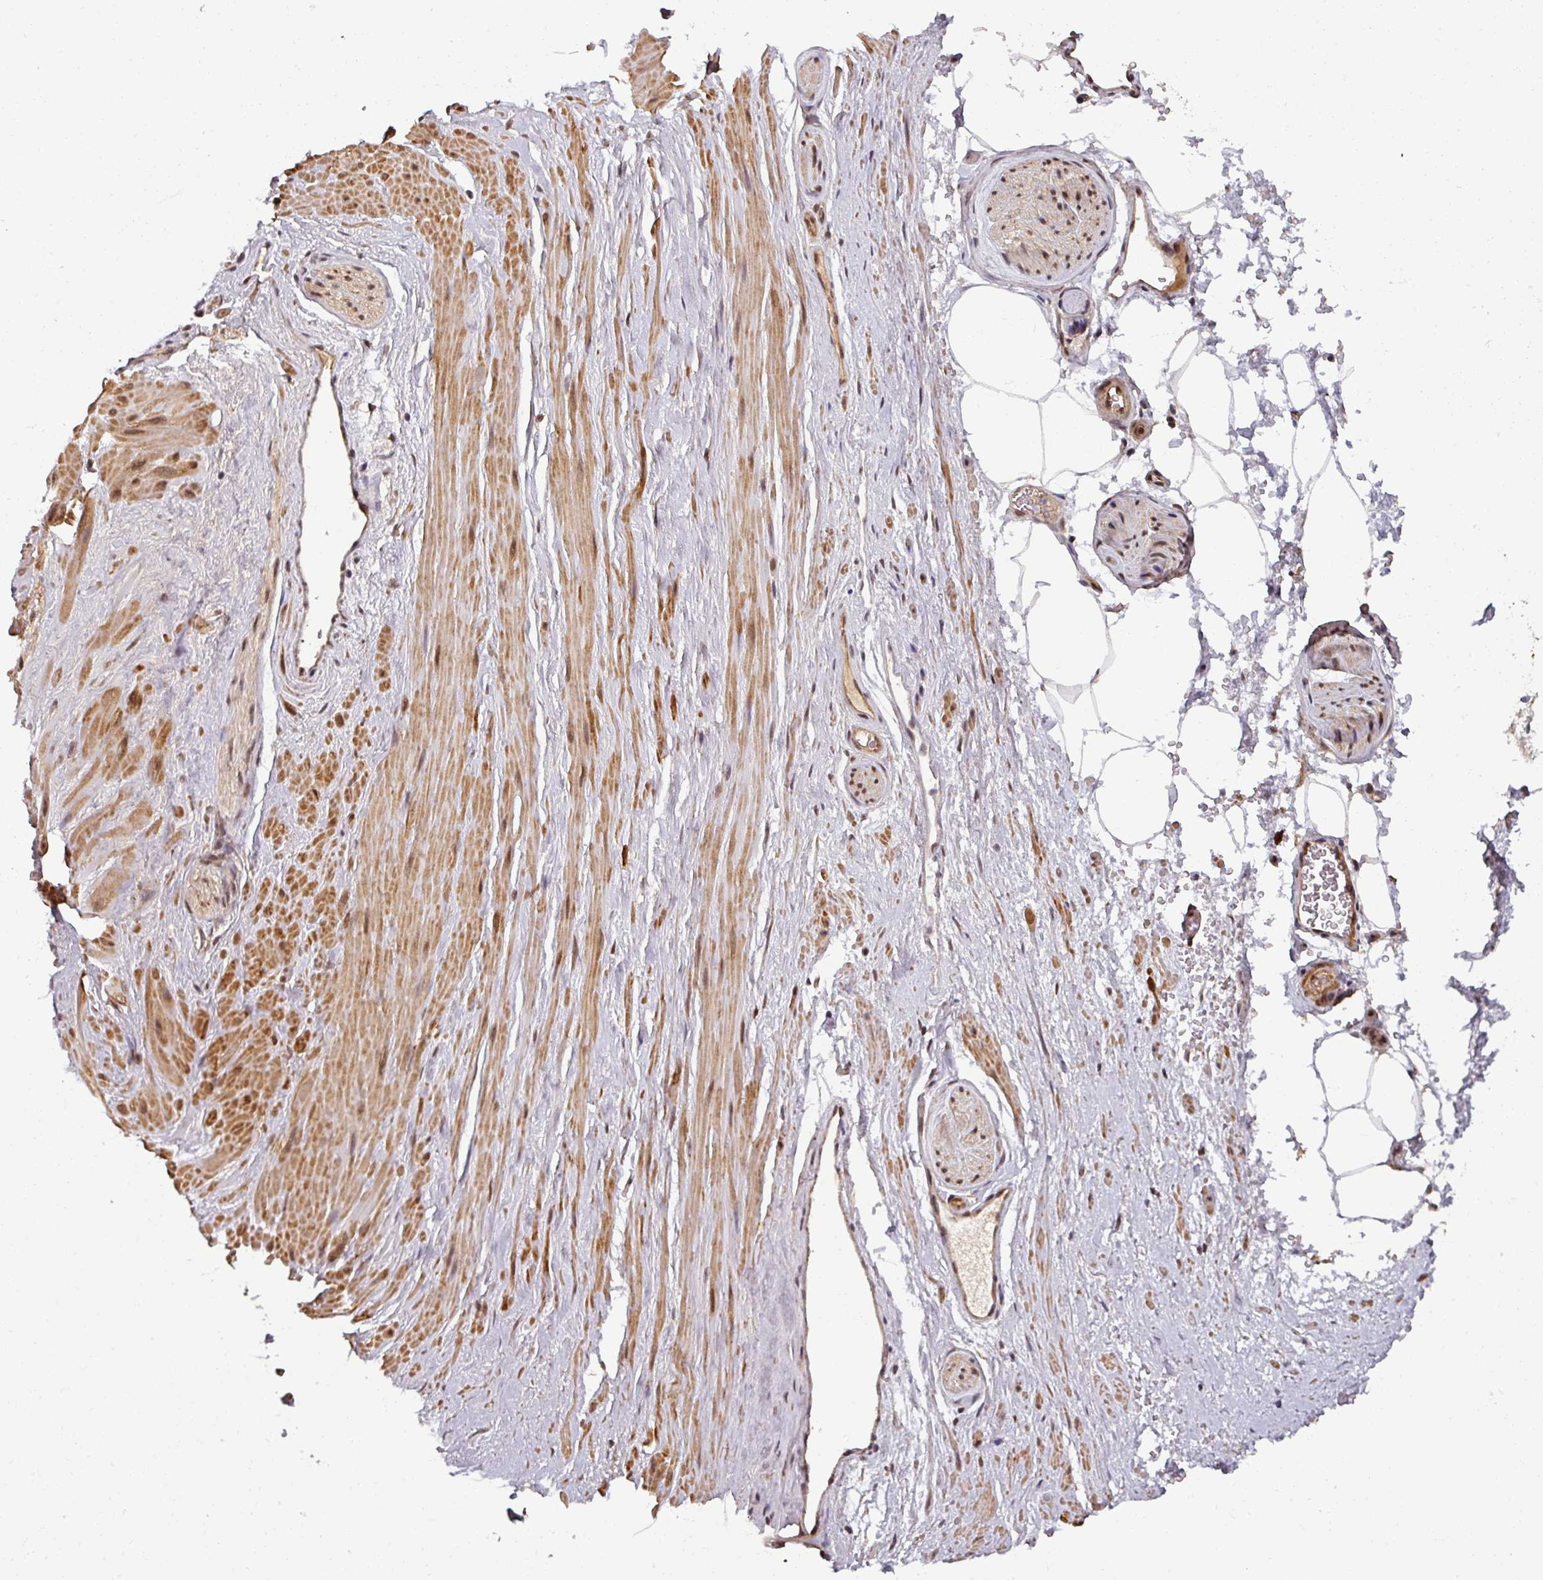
{"staining": {"intensity": "negative", "quantity": "none", "location": "none"}, "tissue": "adipose tissue", "cell_type": "Adipocytes", "image_type": "normal", "snomed": [{"axis": "morphology", "description": "Normal tissue, NOS"}, {"axis": "topography", "description": "Prostate"}, {"axis": "topography", "description": "Peripheral nerve tissue"}], "caption": "Protein analysis of benign adipose tissue reveals no significant staining in adipocytes. (DAB (3,3'-diaminobenzidine) immunohistochemistry with hematoxylin counter stain).", "gene": "SWI5", "patient": {"sex": "male", "age": 61}}